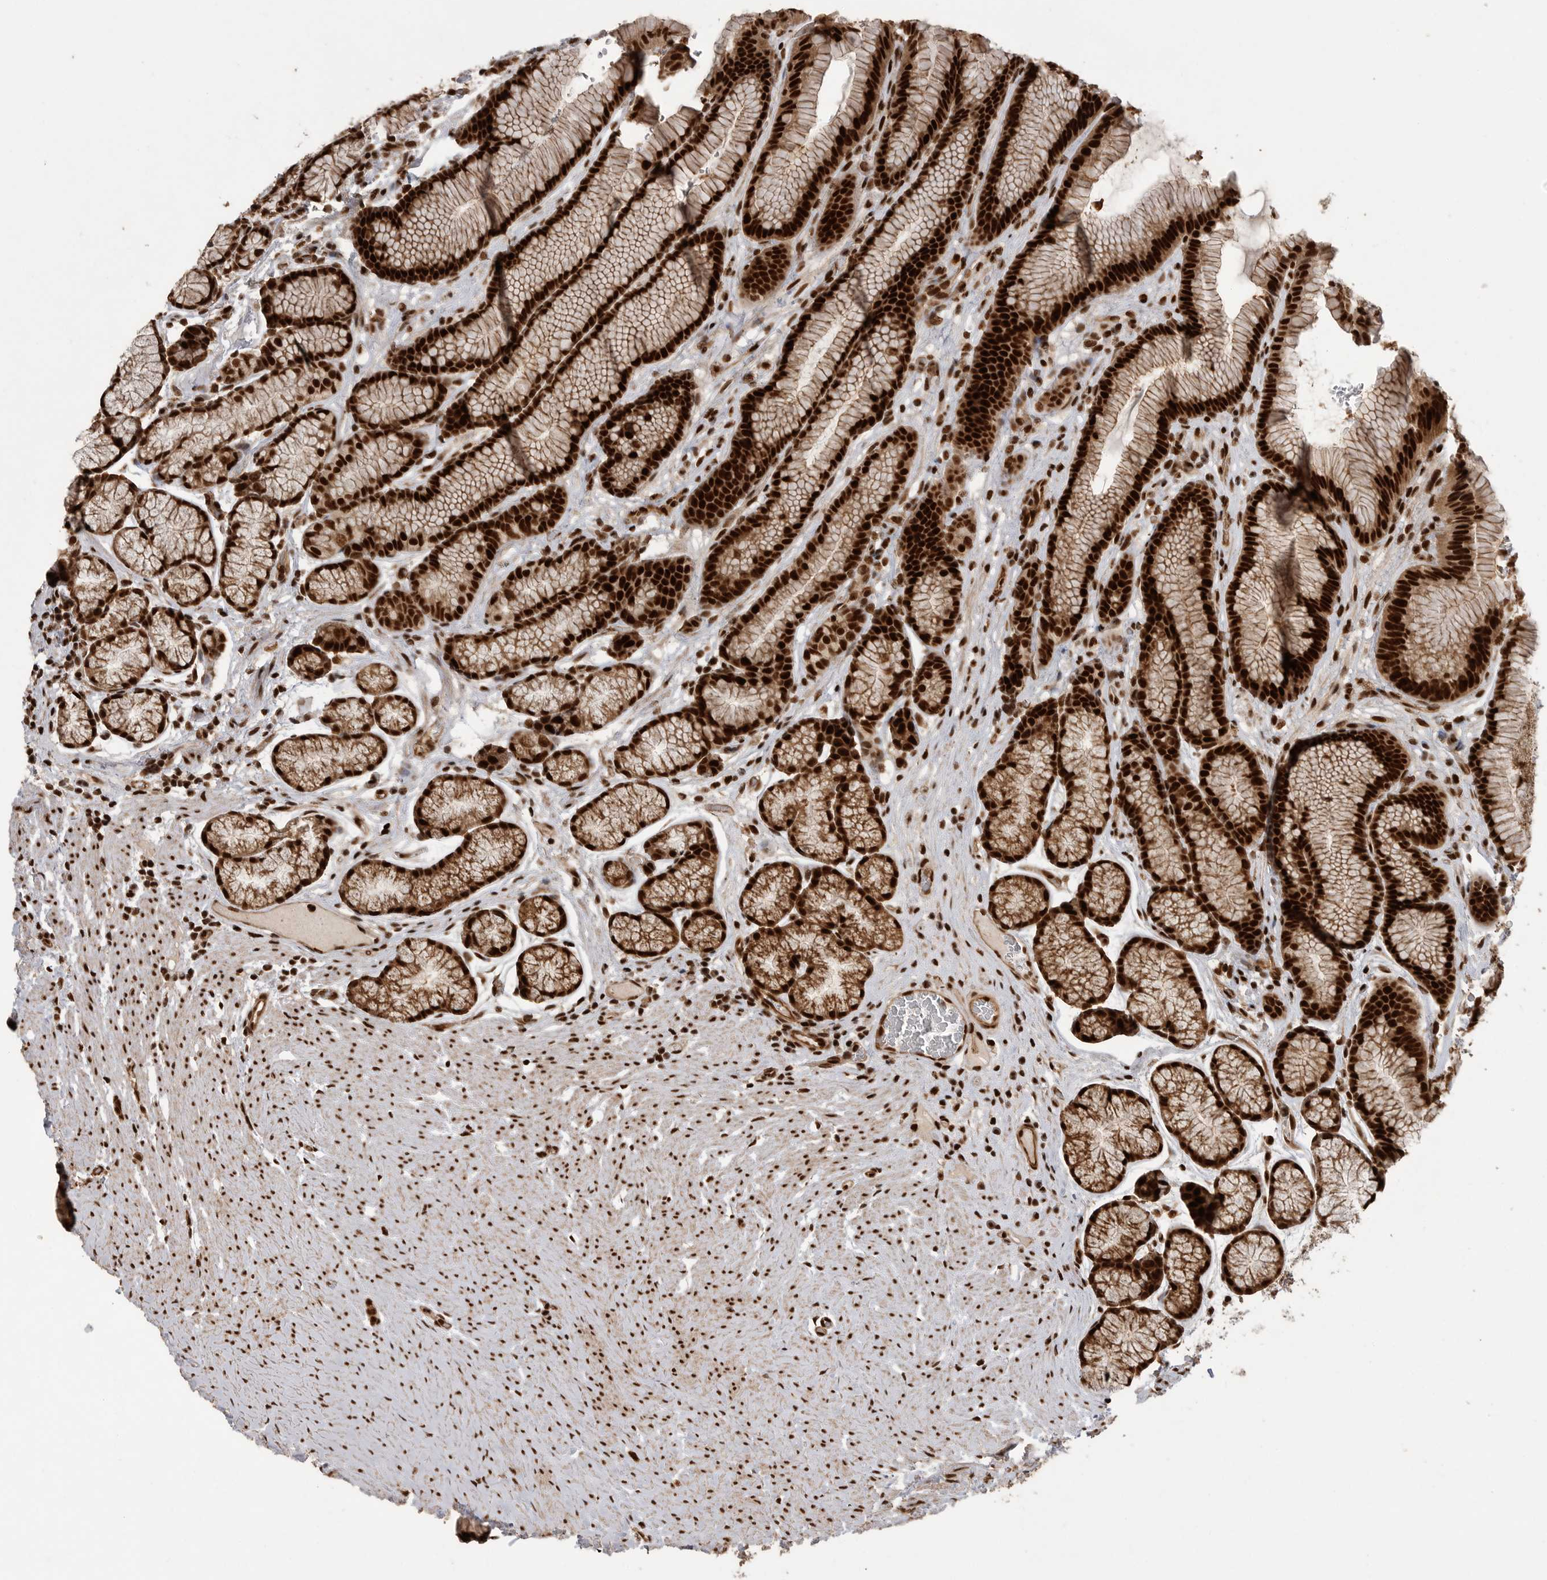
{"staining": {"intensity": "strong", "quantity": ">75%", "location": "cytoplasmic/membranous,nuclear"}, "tissue": "stomach", "cell_type": "Glandular cells", "image_type": "normal", "snomed": [{"axis": "morphology", "description": "Normal tissue, NOS"}, {"axis": "topography", "description": "Stomach"}], "caption": "Stomach was stained to show a protein in brown. There is high levels of strong cytoplasmic/membranous,nuclear positivity in about >75% of glandular cells. (DAB (3,3'-diaminobenzidine) = brown stain, brightfield microscopy at high magnification).", "gene": "PPP1R8", "patient": {"sex": "male", "age": 42}}